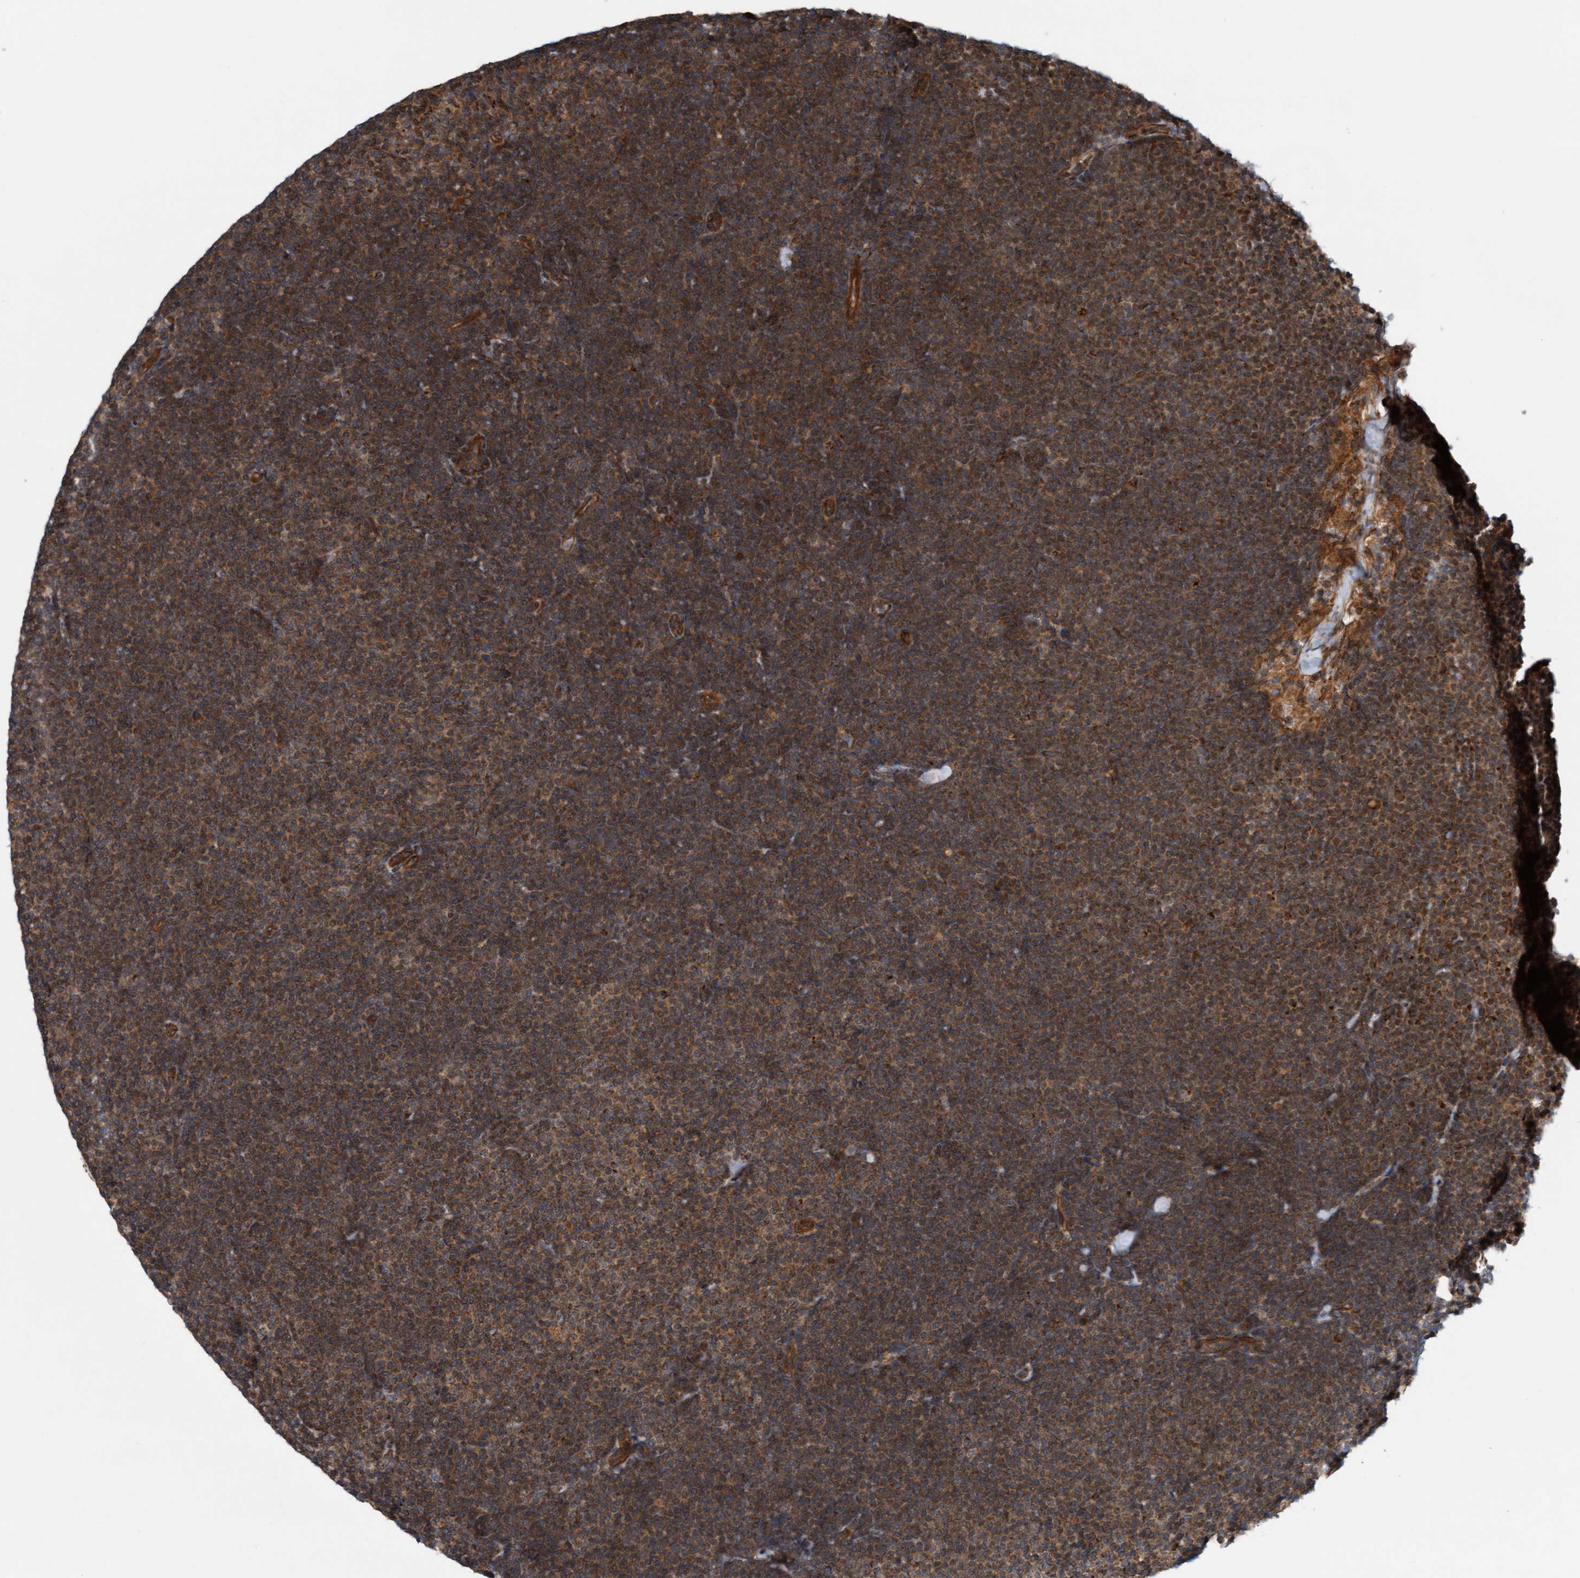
{"staining": {"intensity": "moderate", "quantity": ">75%", "location": "cytoplasmic/membranous"}, "tissue": "lymphoma", "cell_type": "Tumor cells", "image_type": "cancer", "snomed": [{"axis": "morphology", "description": "Malignant lymphoma, non-Hodgkin's type, Low grade"}, {"axis": "topography", "description": "Lymph node"}], "caption": "Tumor cells display medium levels of moderate cytoplasmic/membranous expression in about >75% of cells in lymphoma.", "gene": "ERAL1", "patient": {"sex": "female", "age": 53}}